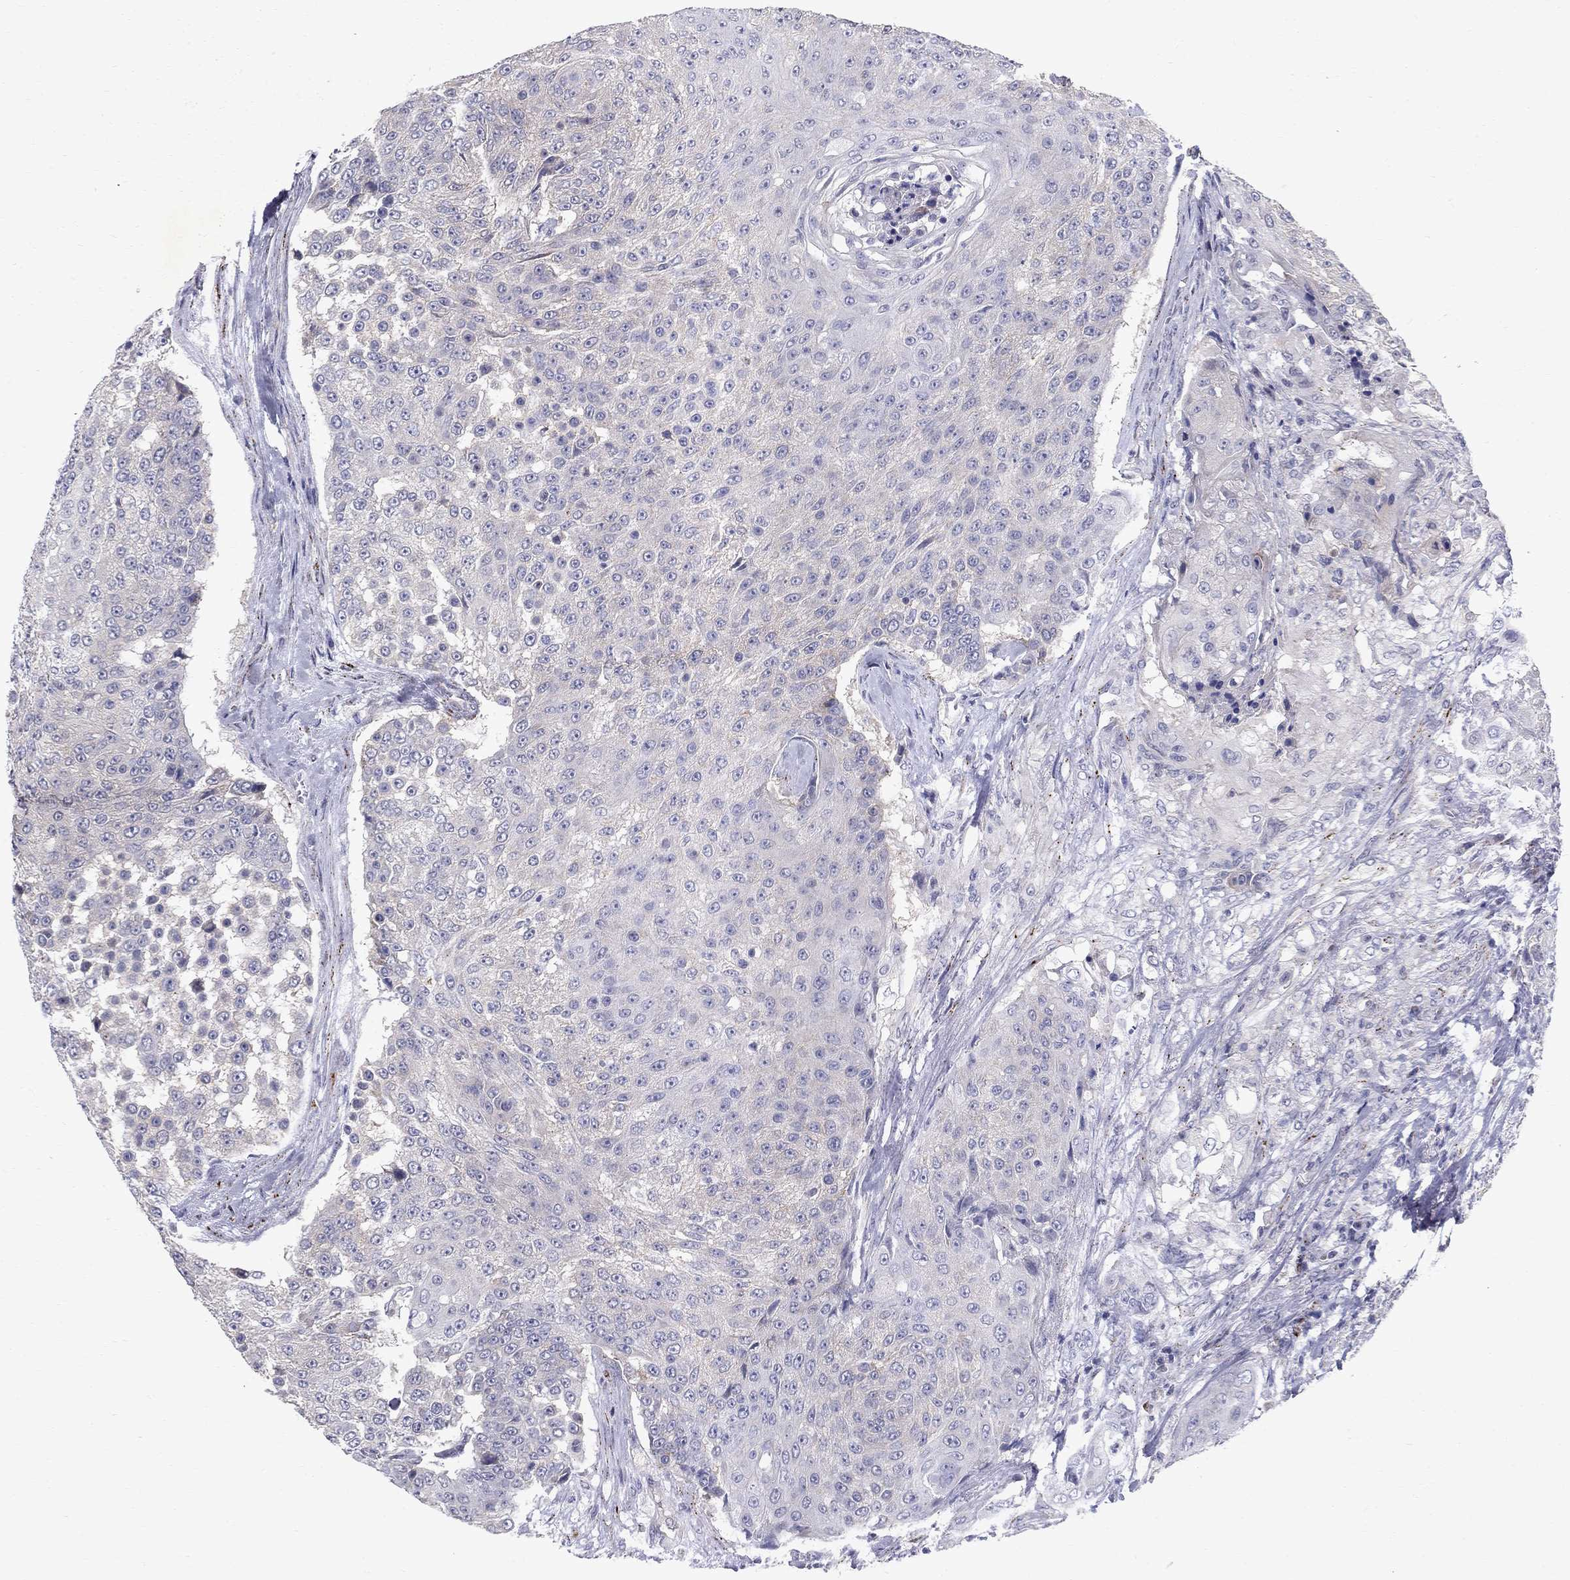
{"staining": {"intensity": "negative", "quantity": "none", "location": "none"}, "tissue": "urothelial cancer", "cell_type": "Tumor cells", "image_type": "cancer", "snomed": [{"axis": "morphology", "description": "Urothelial carcinoma, High grade"}, {"axis": "topography", "description": "Urinary bladder"}], "caption": "Immunohistochemistry (IHC) of human urothelial cancer displays no expression in tumor cells.", "gene": "CLIC6", "patient": {"sex": "female", "age": 63}}